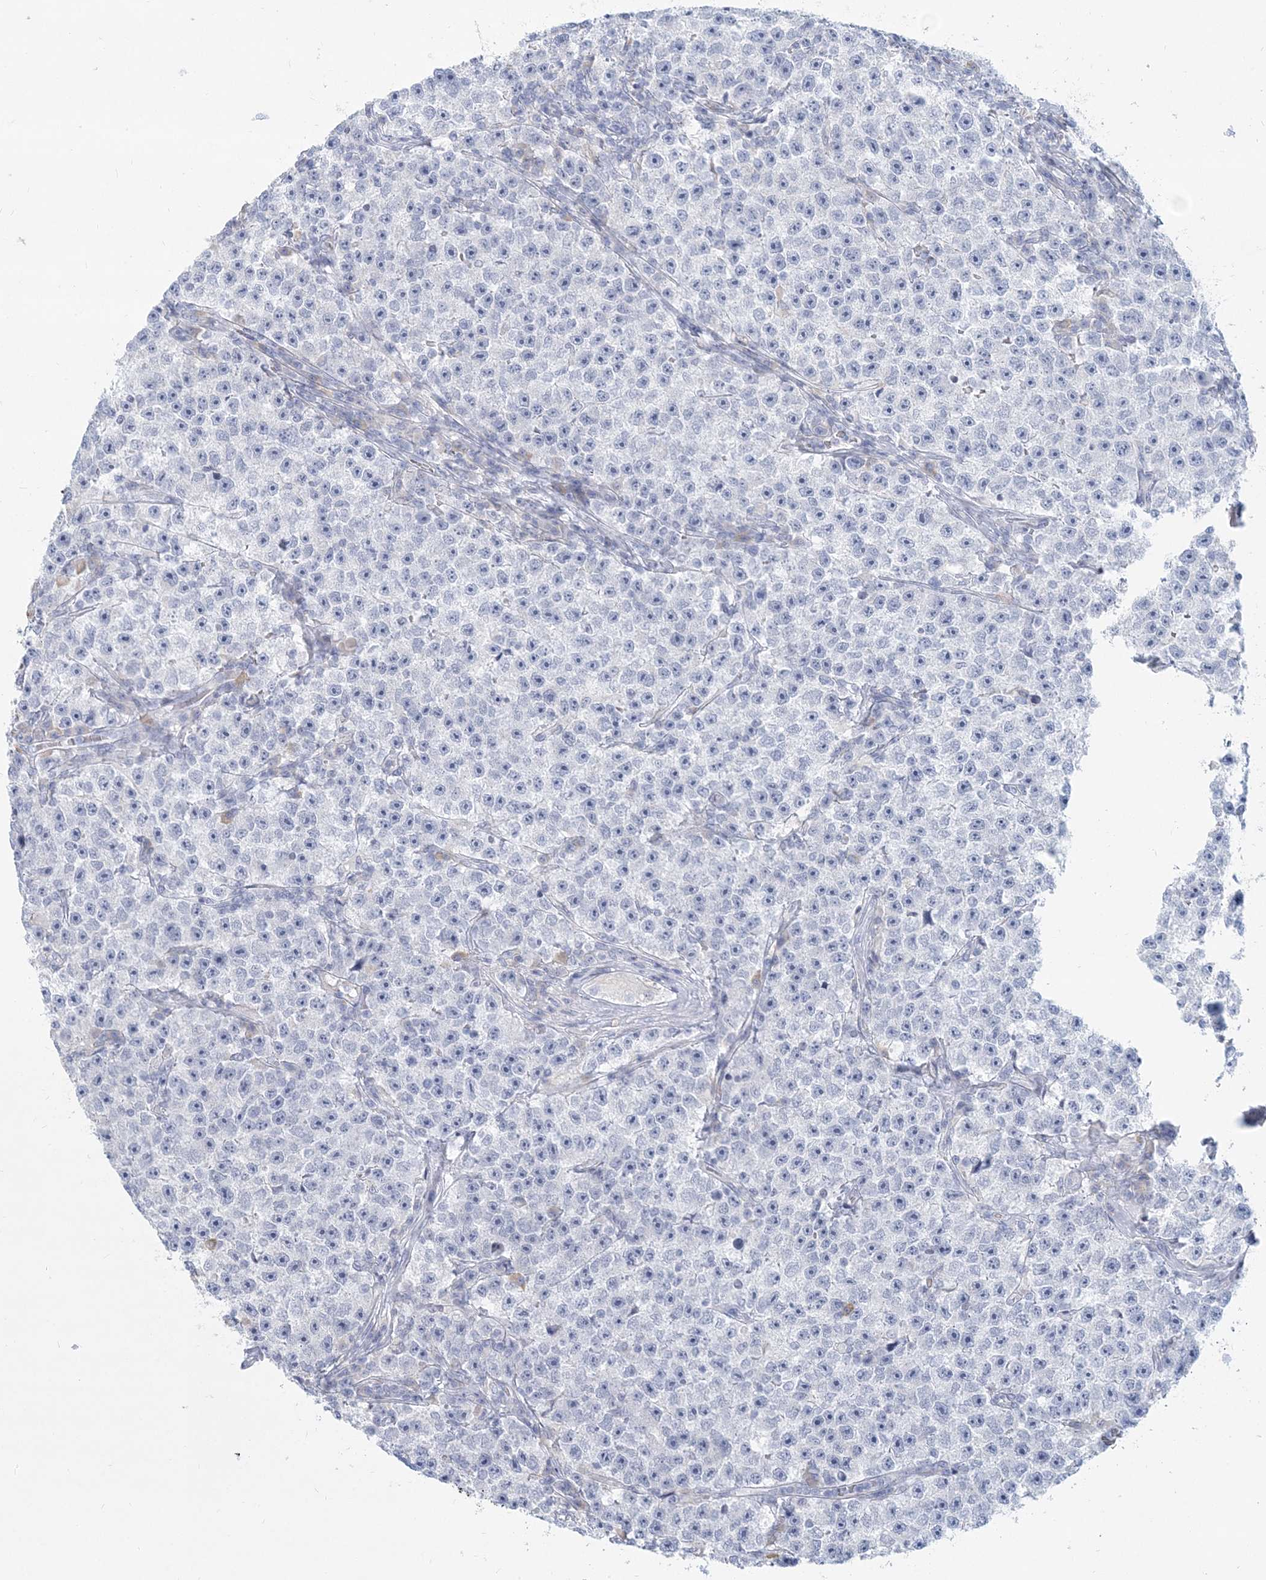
{"staining": {"intensity": "negative", "quantity": "none", "location": "none"}, "tissue": "testis cancer", "cell_type": "Tumor cells", "image_type": "cancer", "snomed": [{"axis": "morphology", "description": "Seminoma, NOS"}, {"axis": "topography", "description": "Testis"}], "caption": "Protein analysis of seminoma (testis) demonstrates no significant positivity in tumor cells.", "gene": "CSN1S1", "patient": {"sex": "male", "age": 22}}